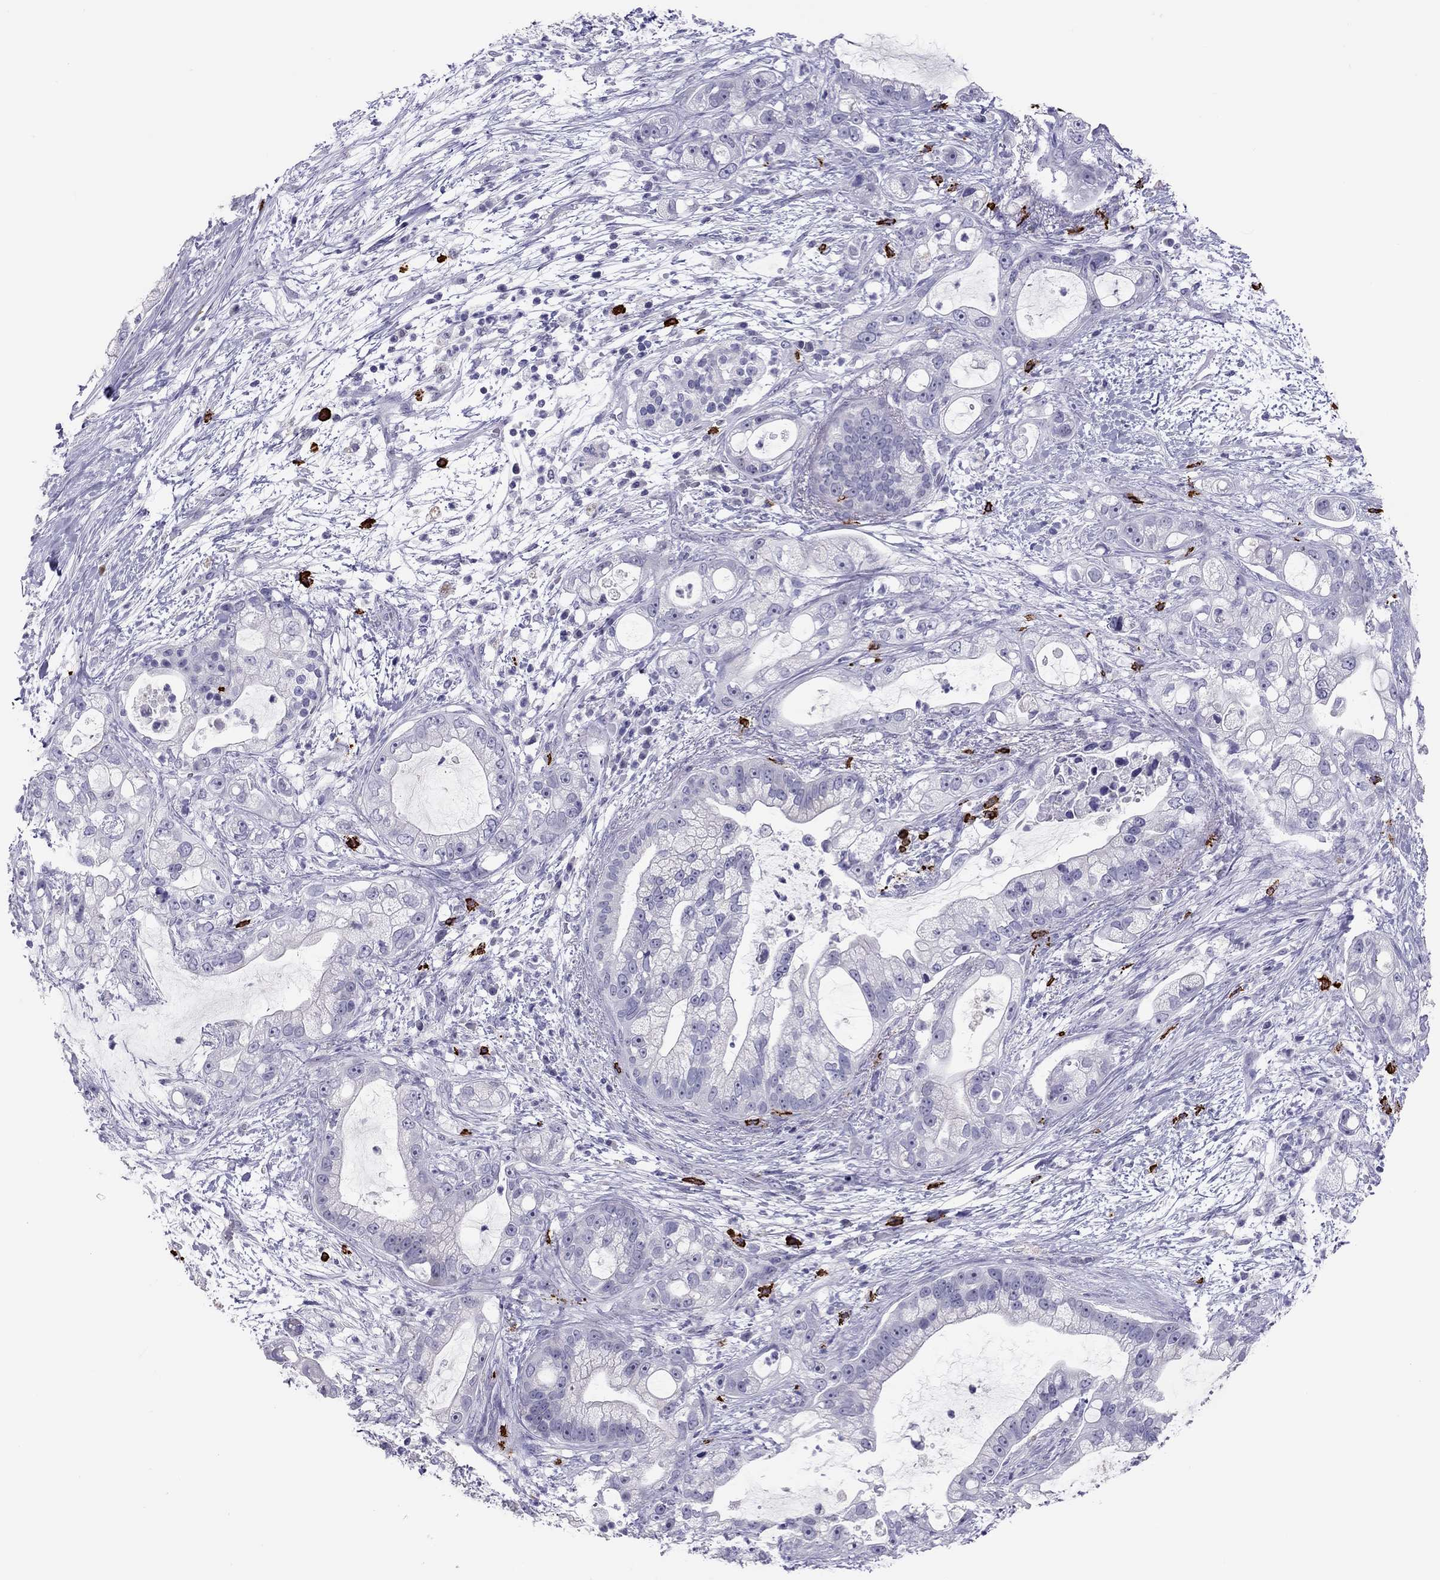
{"staining": {"intensity": "negative", "quantity": "none", "location": "none"}, "tissue": "pancreatic cancer", "cell_type": "Tumor cells", "image_type": "cancer", "snomed": [{"axis": "morphology", "description": "Adenocarcinoma, NOS"}, {"axis": "topography", "description": "Pancreas"}], "caption": "DAB immunohistochemical staining of adenocarcinoma (pancreatic) exhibits no significant positivity in tumor cells.", "gene": "IL17REL", "patient": {"sex": "female", "age": 69}}